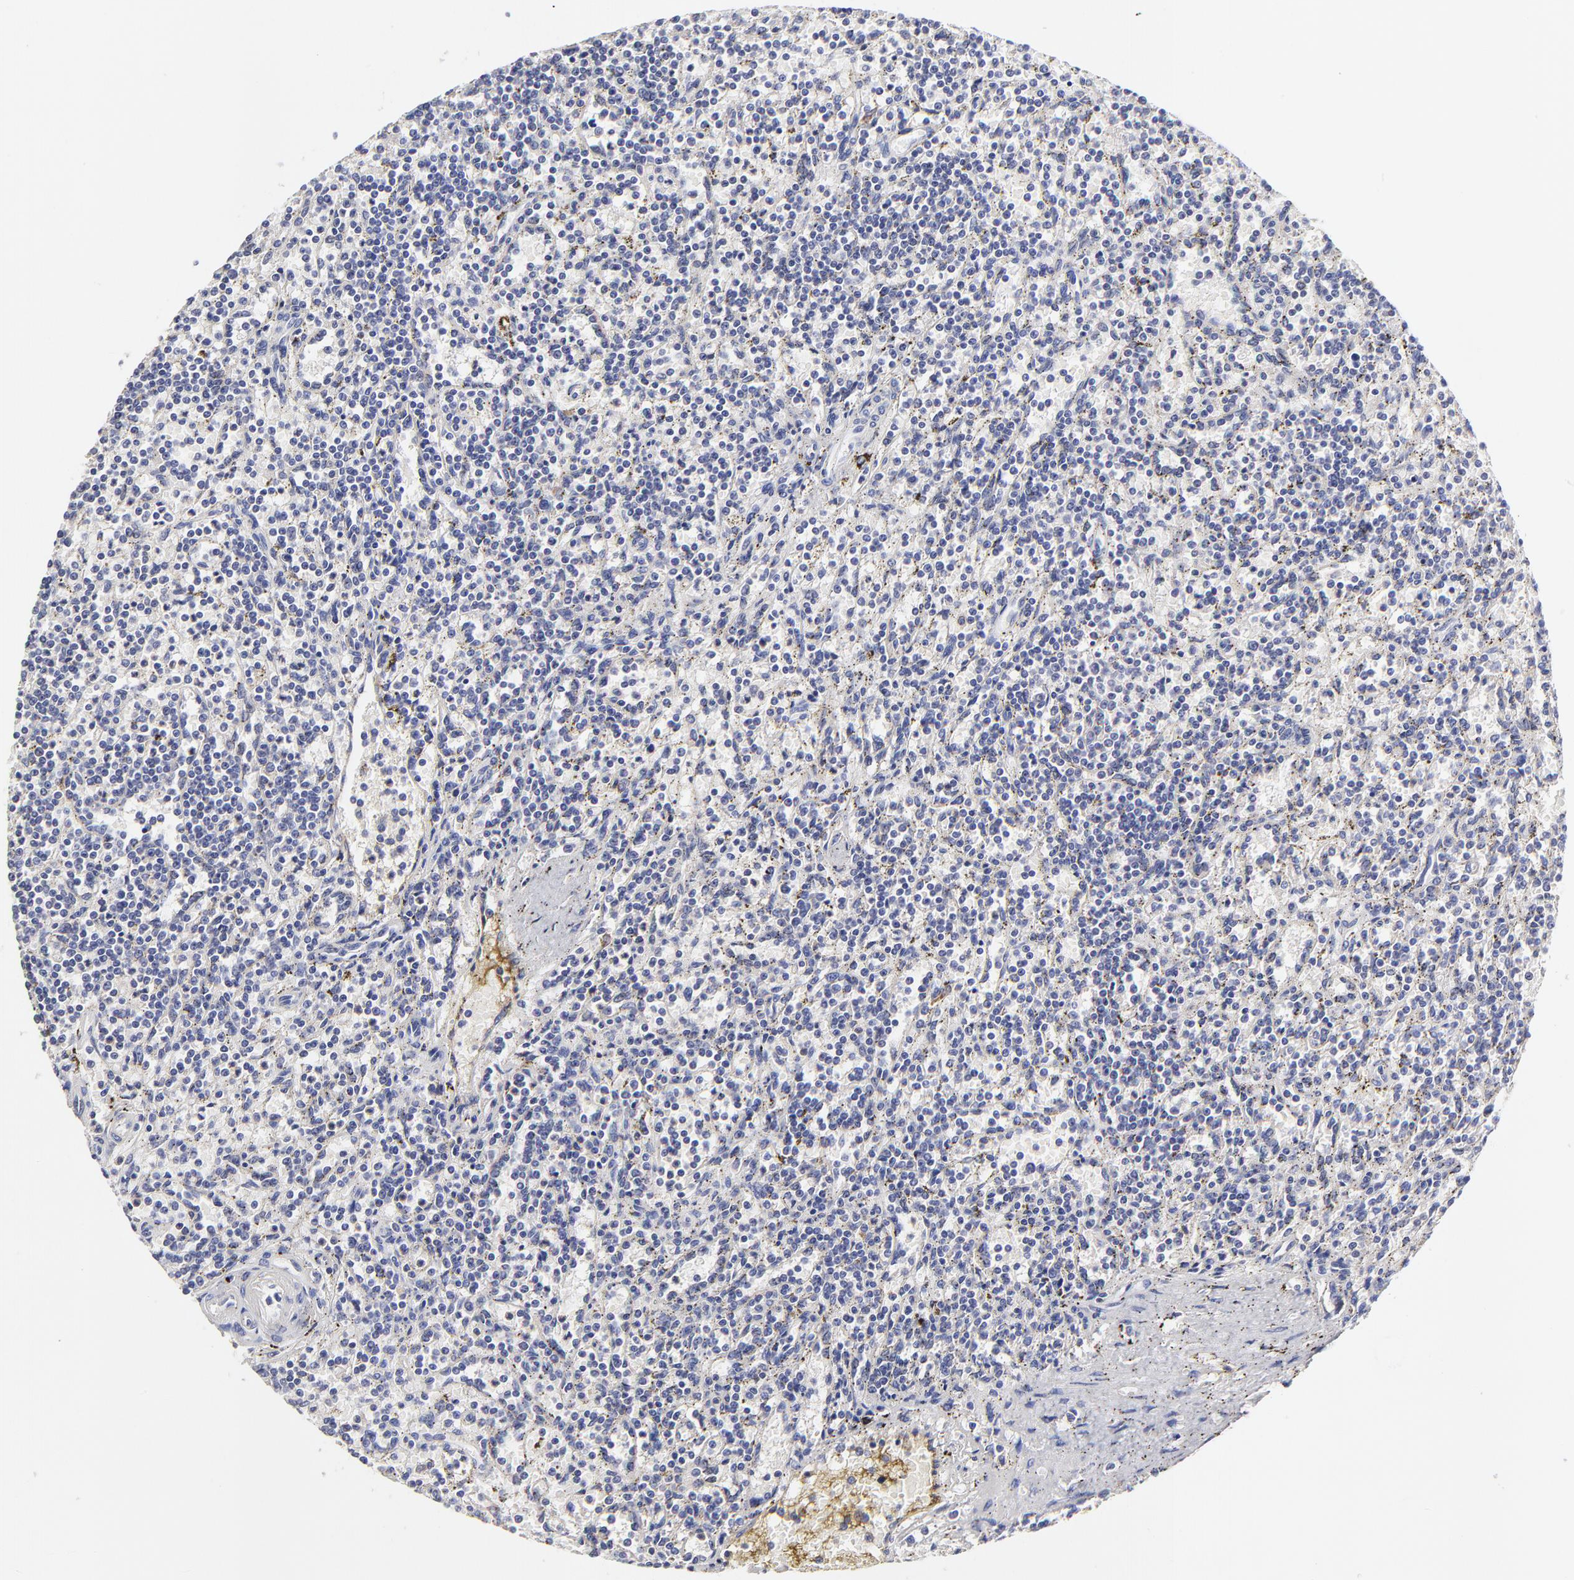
{"staining": {"intensity": "negative", "quantity": "none", "location": "none"}, "tissue": "lymphoma", "cell_type": "Tumor cells", "image_type": "cancer", "snomed": [{"axis": "morphology", "description": "Malignant lymphoma, non-Hodgkin's type, Low grade"}, {"axis": "topography", "description": "Spleen"}], "caption": "IHC image of lymphoma stained for a protein (brown), which reveals no positivity in tumor cells. The staining is performed using DAB brown chromogen with nuclei counter-stained in using hematoxylin.", "gene": "GCSAM", "patient": {"sex": "male", "age": 73}}